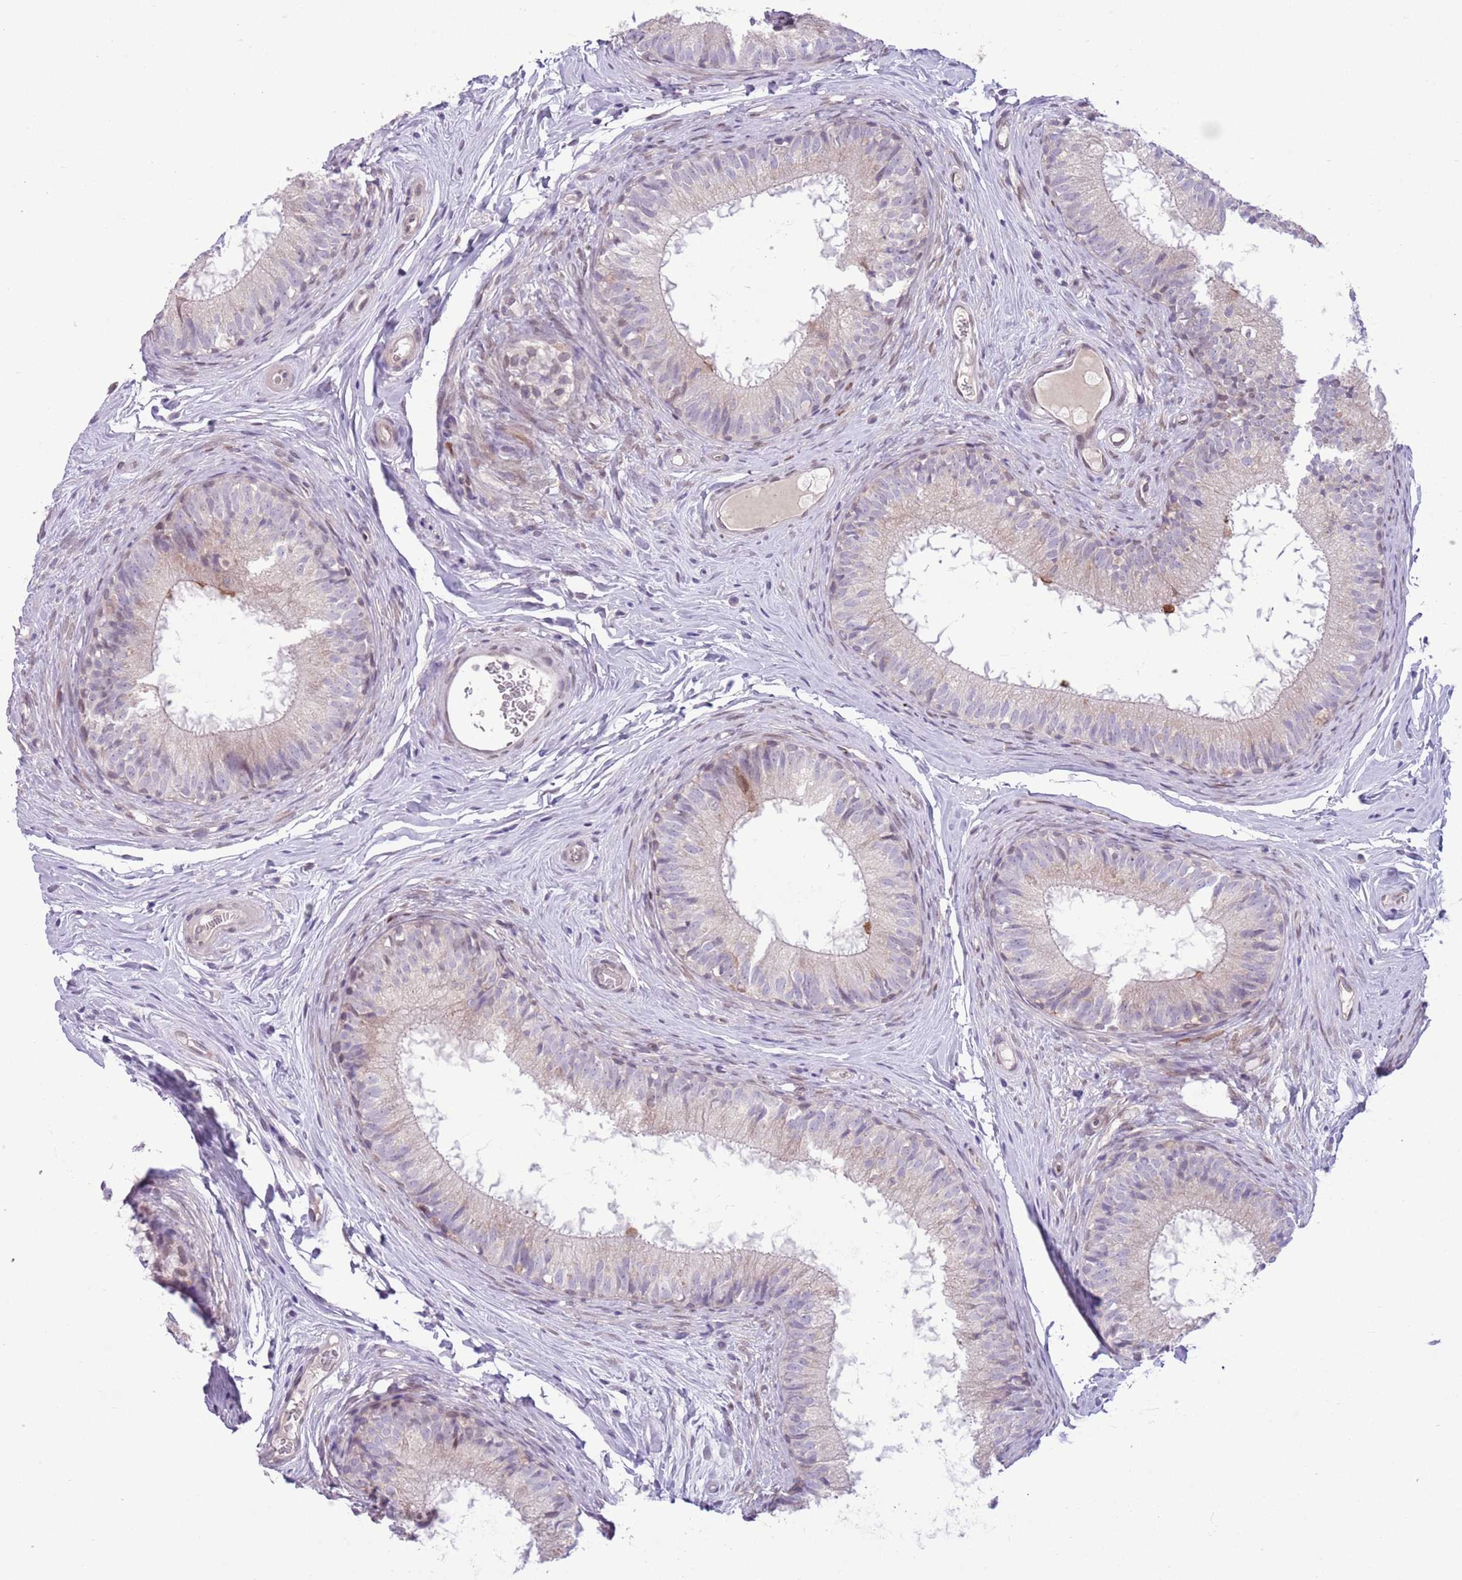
{"staining": {"intensity": "moderate", "quantity": "25%-75%", "location": "nuclear"}, "tissue": "epididymis", "cell_type": "Glandular cells", "image_type": "normal", "snomed": [{"axis": "morphology", "description": "Normal tissue, NOS"}, {"axis": "topography", "description": "Epididymis"}], "caption": "Moderate nuclear positivity for a protein is appreciated in approximately 25%-75% of glandular cells of unremarkable epididymis using IHC.", "gene": "CCND2", "patient": {"sex": "male", "age": 25}}